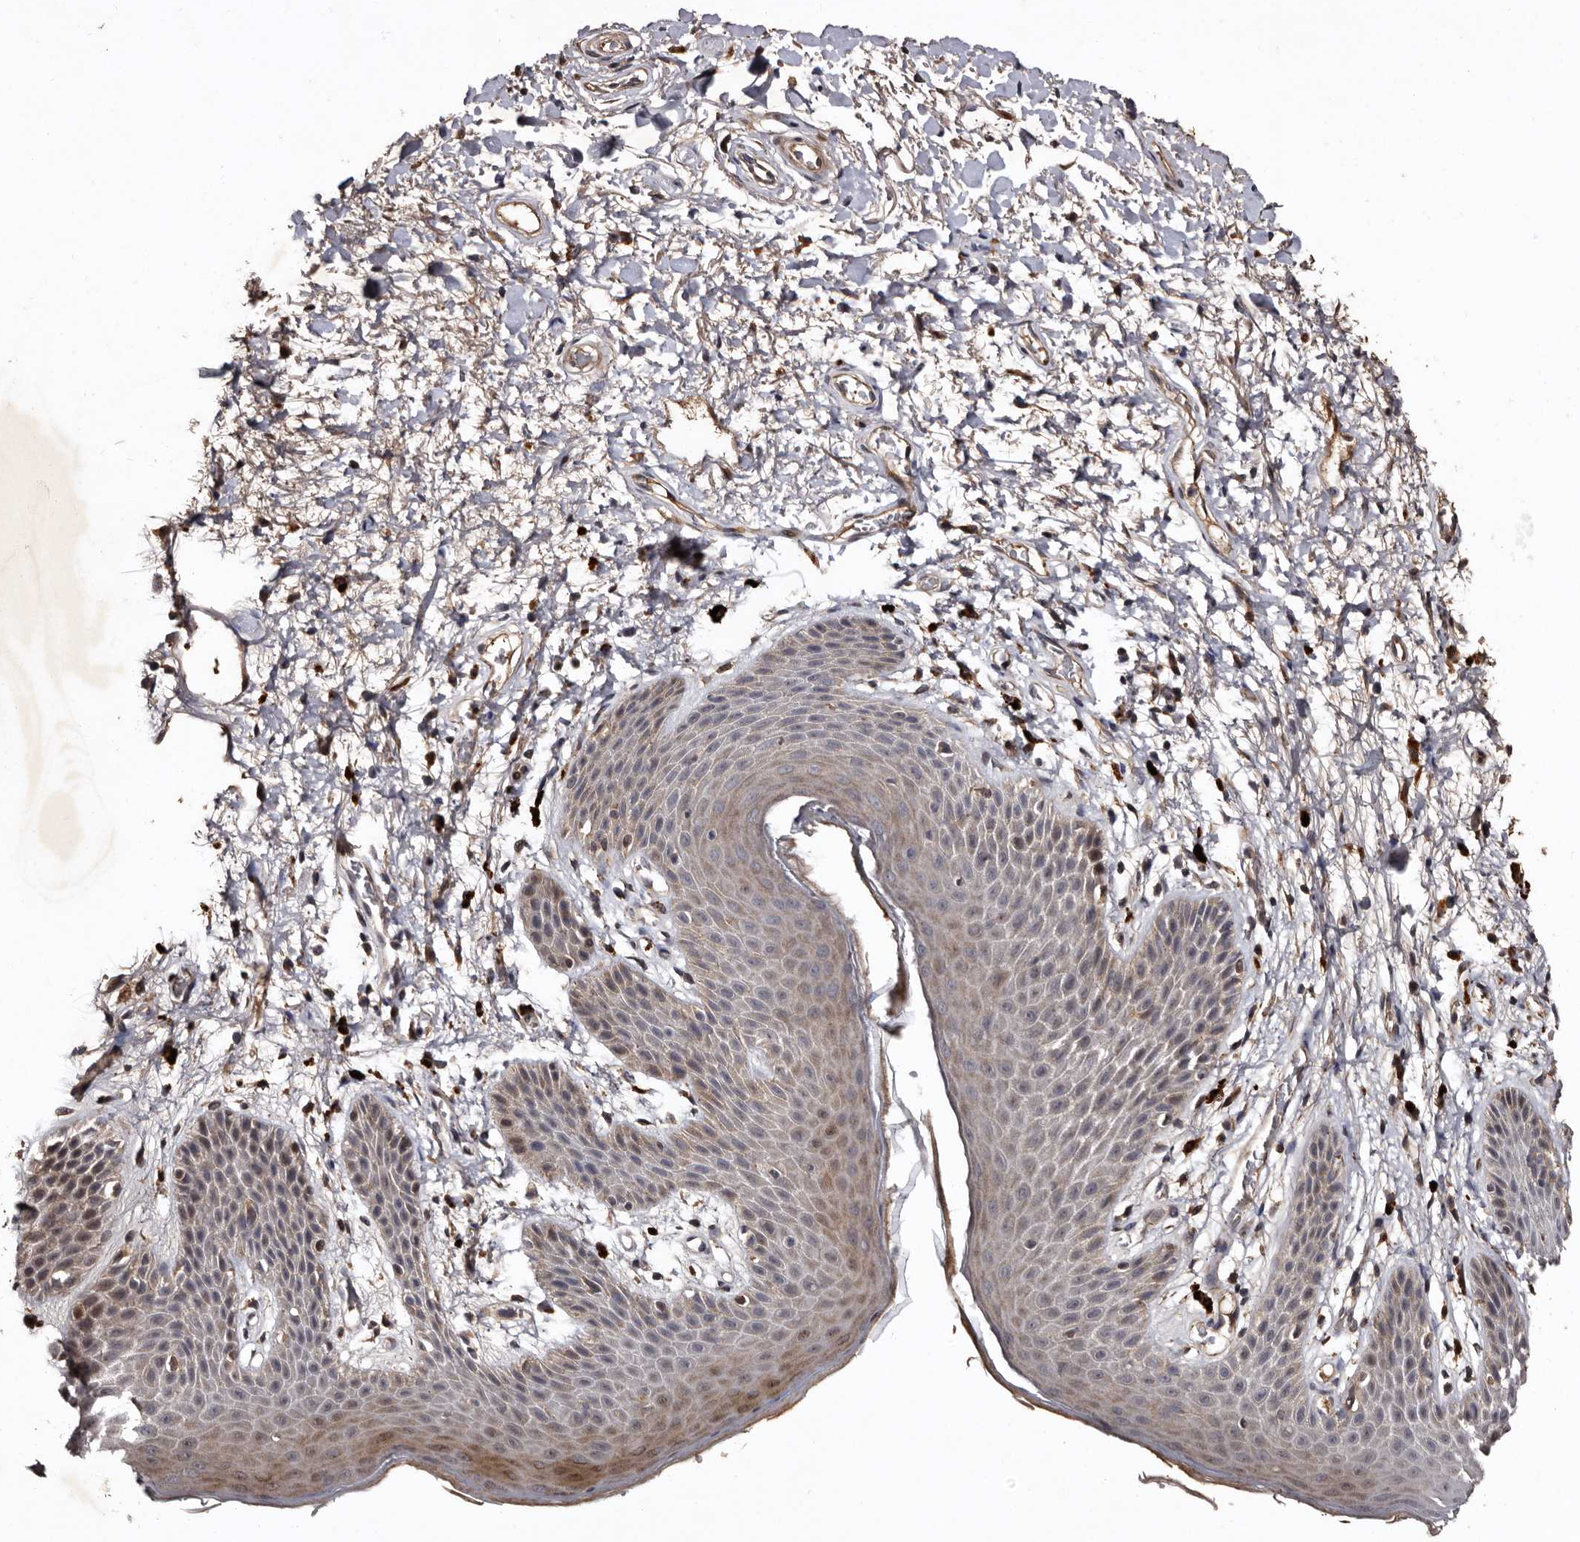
{"staining": {"intensity": "weak", "quantity": "<25%", "location": "cytoplasmic/membranous"}, "tissue": "skin", "cell_type": "Epidermal cells", "image_type": "normal", "snomed": [{"axis": "morphology", "description": "Normal tissue, NOS"}, {"axis": "topography", "description": "Anal"}], "caption": "IHC of normal skin shows no positivity in epidermal cells. (Brightfield microscopy of DAB (3,3'-diaminobenzidine) IHC at high magnification).", "gene": "PRKD3", "patient": {"sex": "male", "age": 74}}